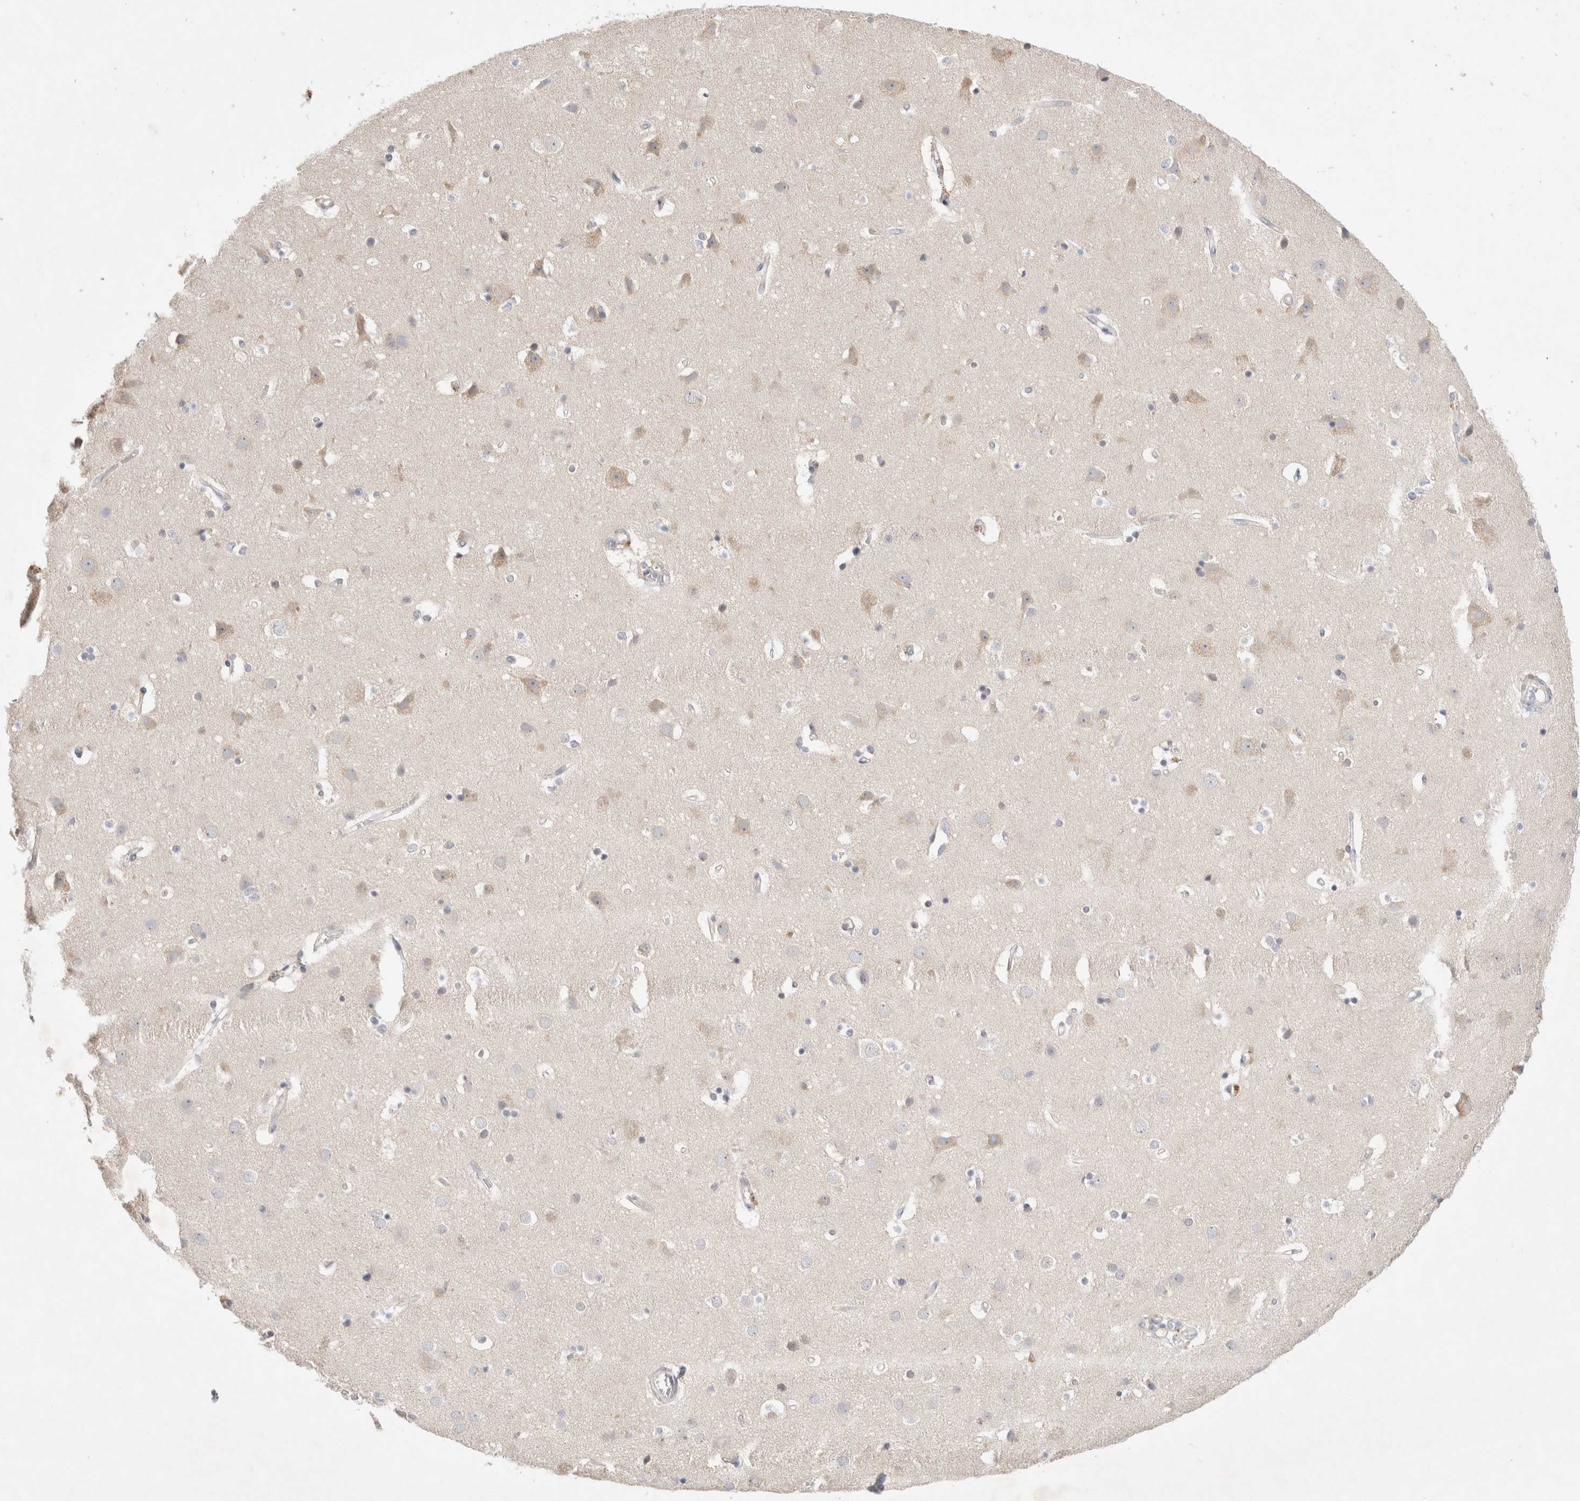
{"staining": {"intensity": "negative", "quantity": "none", "location": "none"}, "tissue": "cerebral cortex", "cell_type": "Endothelial cells", "image_type": "normal", "snomed": [{"axis": "morphology", "description": "Normal tissue, NOS"}, {"axis": "topography", "description": "Cerebral cortex"}], "caption": "The photomicrograph demonstrates no significant staining in endothelial cells of cerebral cortex.", "gene": "NEDD4L", "patient": {"sex": "male", "age": 54}}